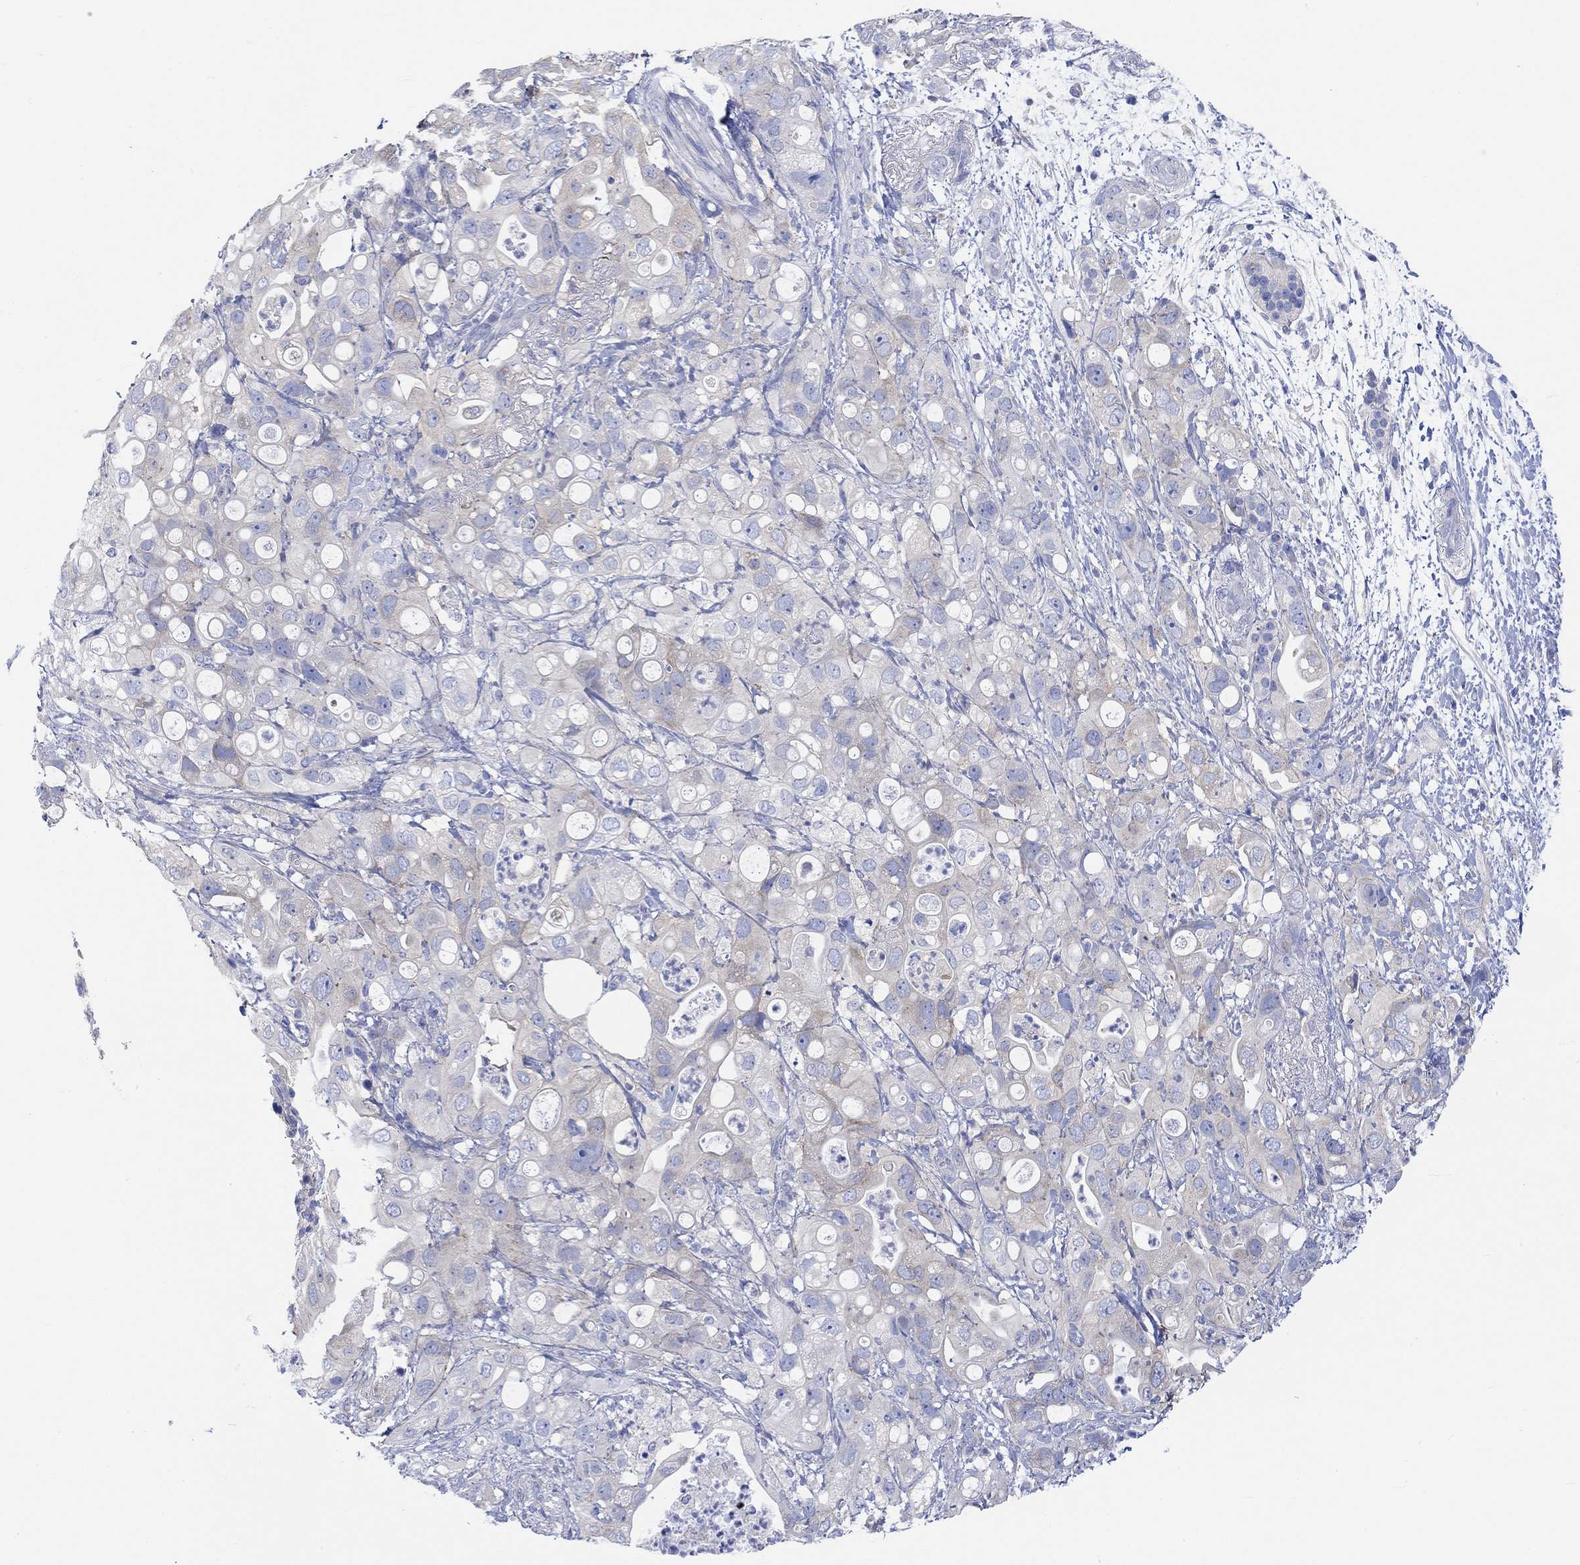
{"staining": {"intensity": "negative", "quantity": "none", "location": "none"}, "tissue": "pancreatic cancer", "cell_type": "Tumor cells", "image_type": "cancer", "snomed": [{"axis": "morphology", "description": "Adenocarcinoma, NOS"}, {"axis": "topography", "description": "Pancreas"}], "caption": "The immunohistochemistry (IHC) histopathology image has no significant positivity in tumor cells of pancreatic cancer (adenocarcinoma) tissue.", "gene": "REEP6", "patient": {"sex": "female", "age": 72}}